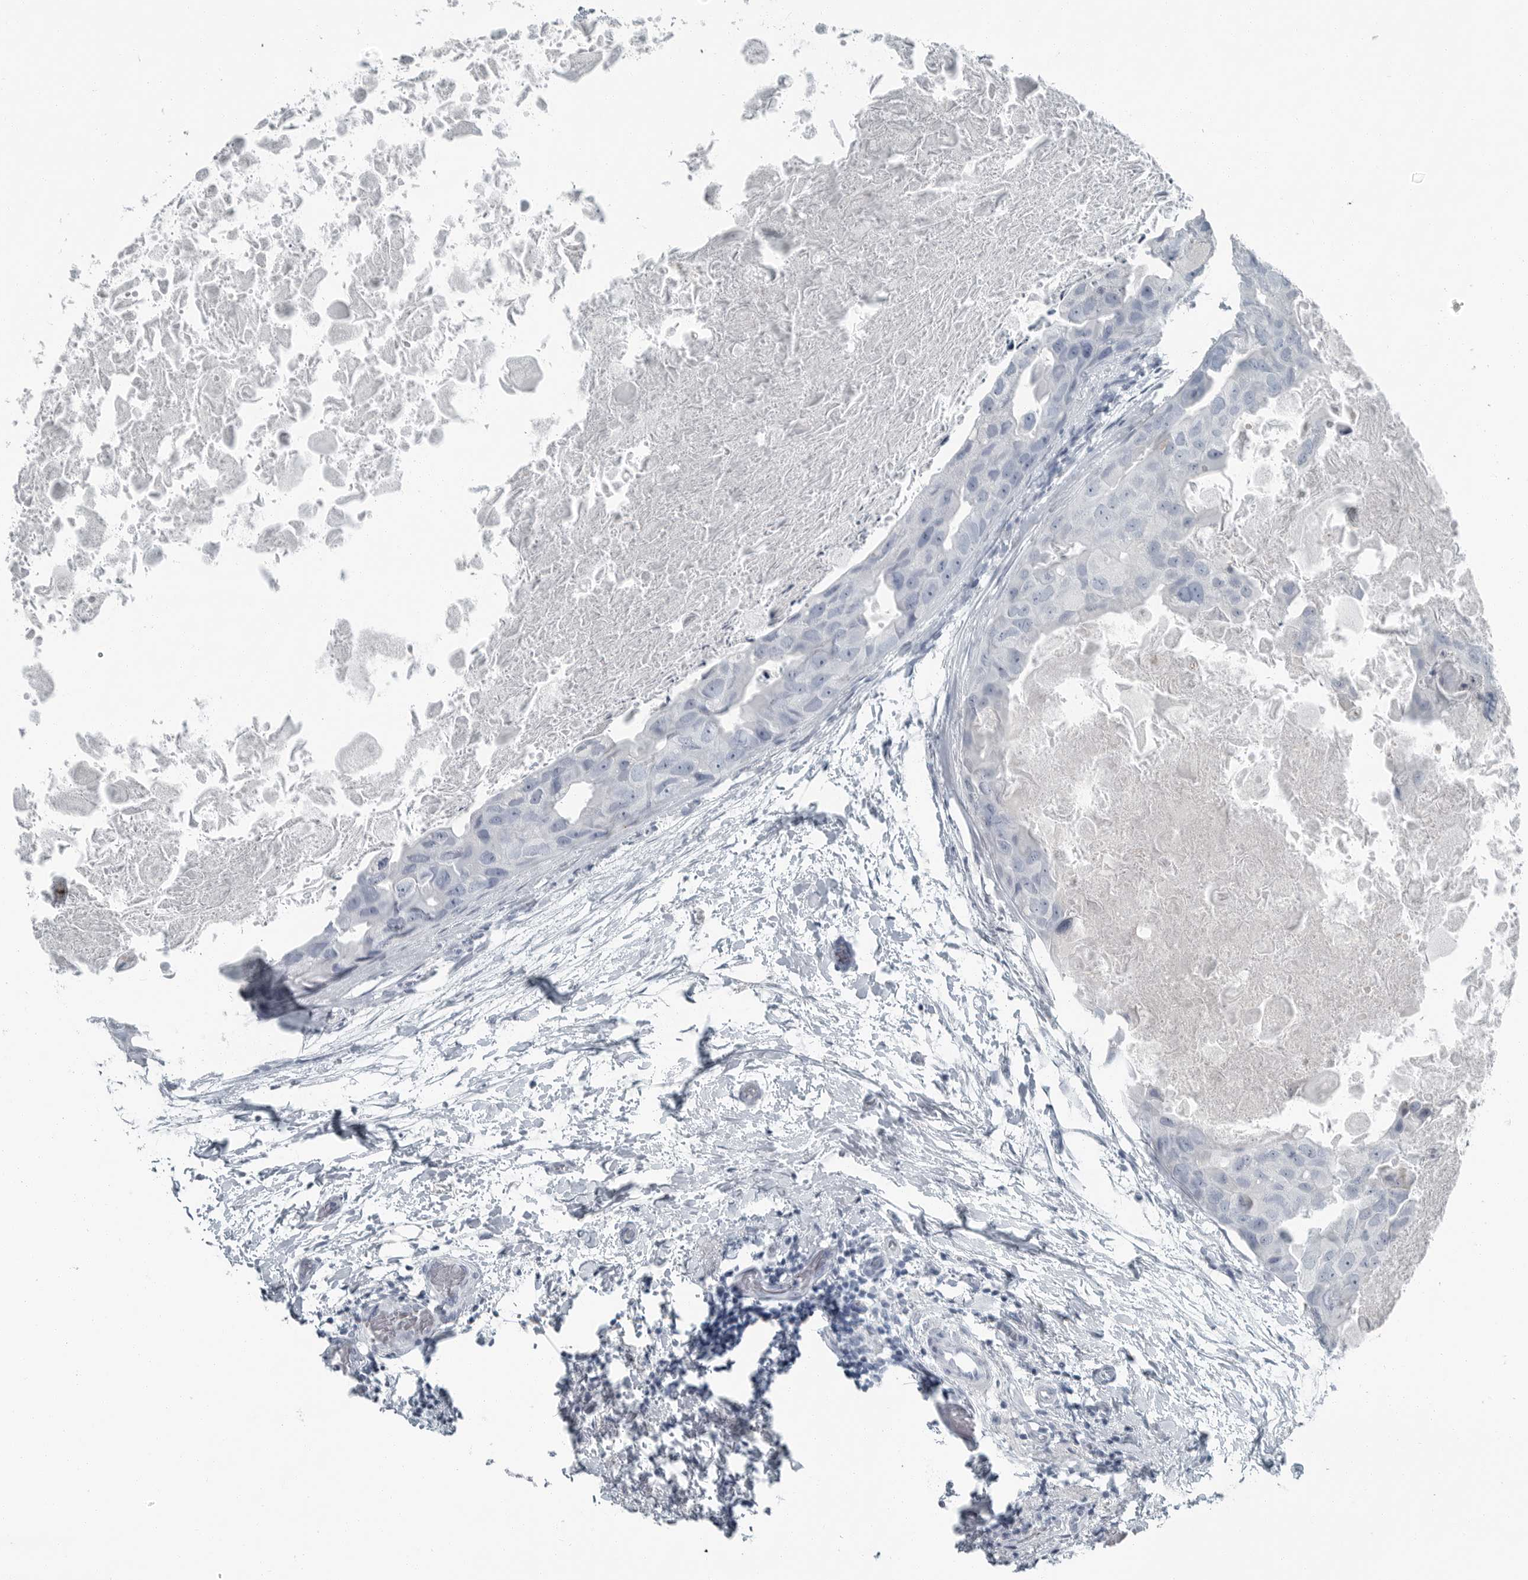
{"staining": {"intensity": "negative", "quantity": "none", "location": "none"}, "tissue": "breast cancer", "cell_type": "Tumor cells", "image_type": "cancer", "snomed": [{"axis": "morphology", "description": "Duct carcinoma"}, {"axis": "topography", "description": "Breast"}], "caption": "DAB (3,3'-diaminobenzidine) immunohistochemical staining of breast cancer (intraductal carcinoma) exhibits no significant expression in tumor cells.", "gene": "FABP6", "patient": {"sex": "female", "age": 62}}